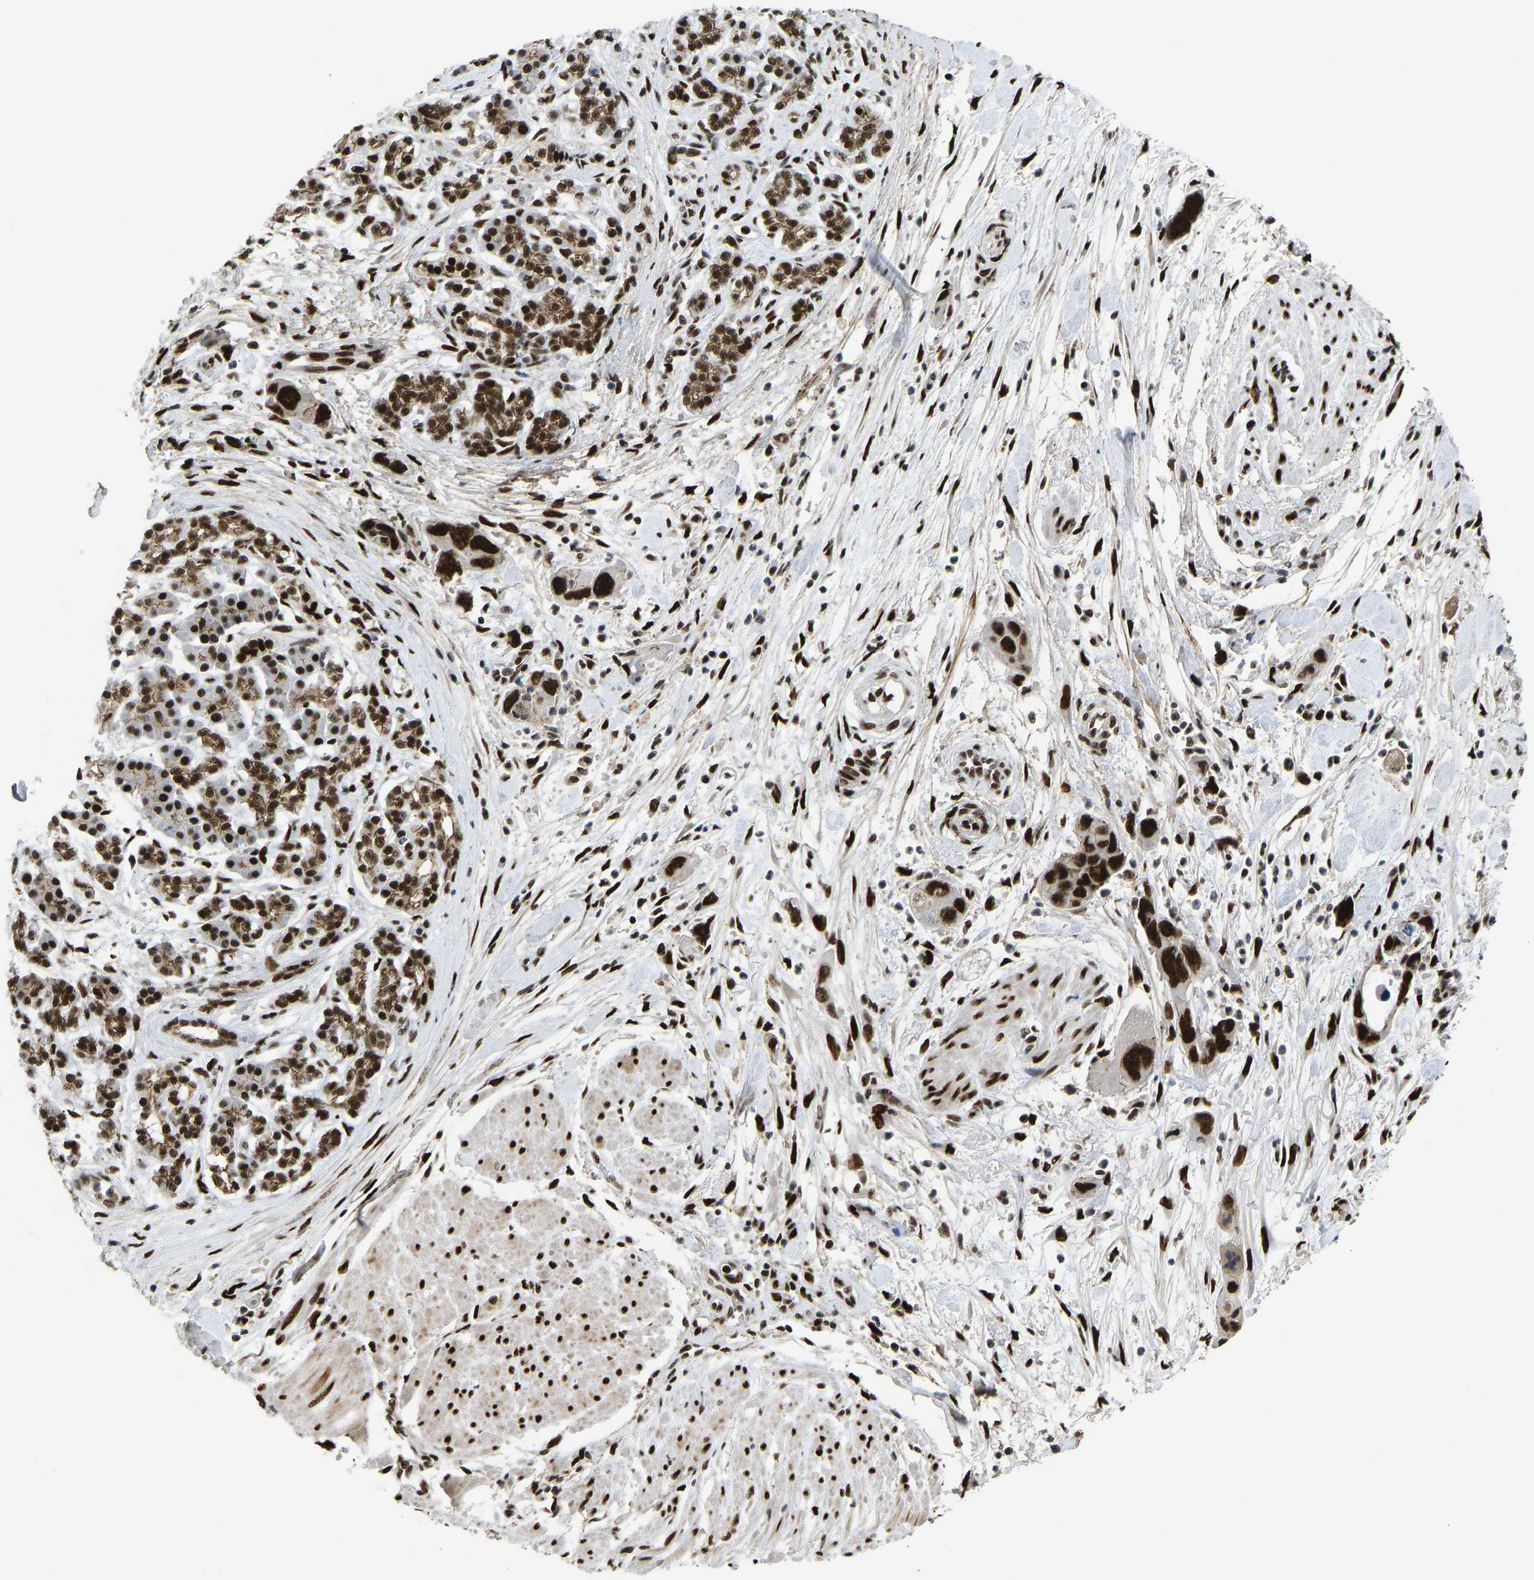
{"staining": {"intensity": "strong", "quantity": ">75%", "location": "nuclear"}, "tissue": "pancreatic cancer", "cell_type": "Tumor cells", "image_type": "cancer", "snomed": [{"axis": "morphology", "description": "Normal tissue, NOS"}, {"axis": "morphology", "description": "Adenocarcinoma, NOS"}, {"axis": "topography", "description": "Pancreas"}], "caption": "DAB immunohistochemical staining of pancreatic cancer reveals strong nuclear protein positivity in approximately >75% of tumor cells. The staining was performed using DAB, with brown indicating positive protein expression. Nuclei are stained blue with hematoxylin.", "gene": "FOXK1", "patient": {"sex": "female", "age": 71}}